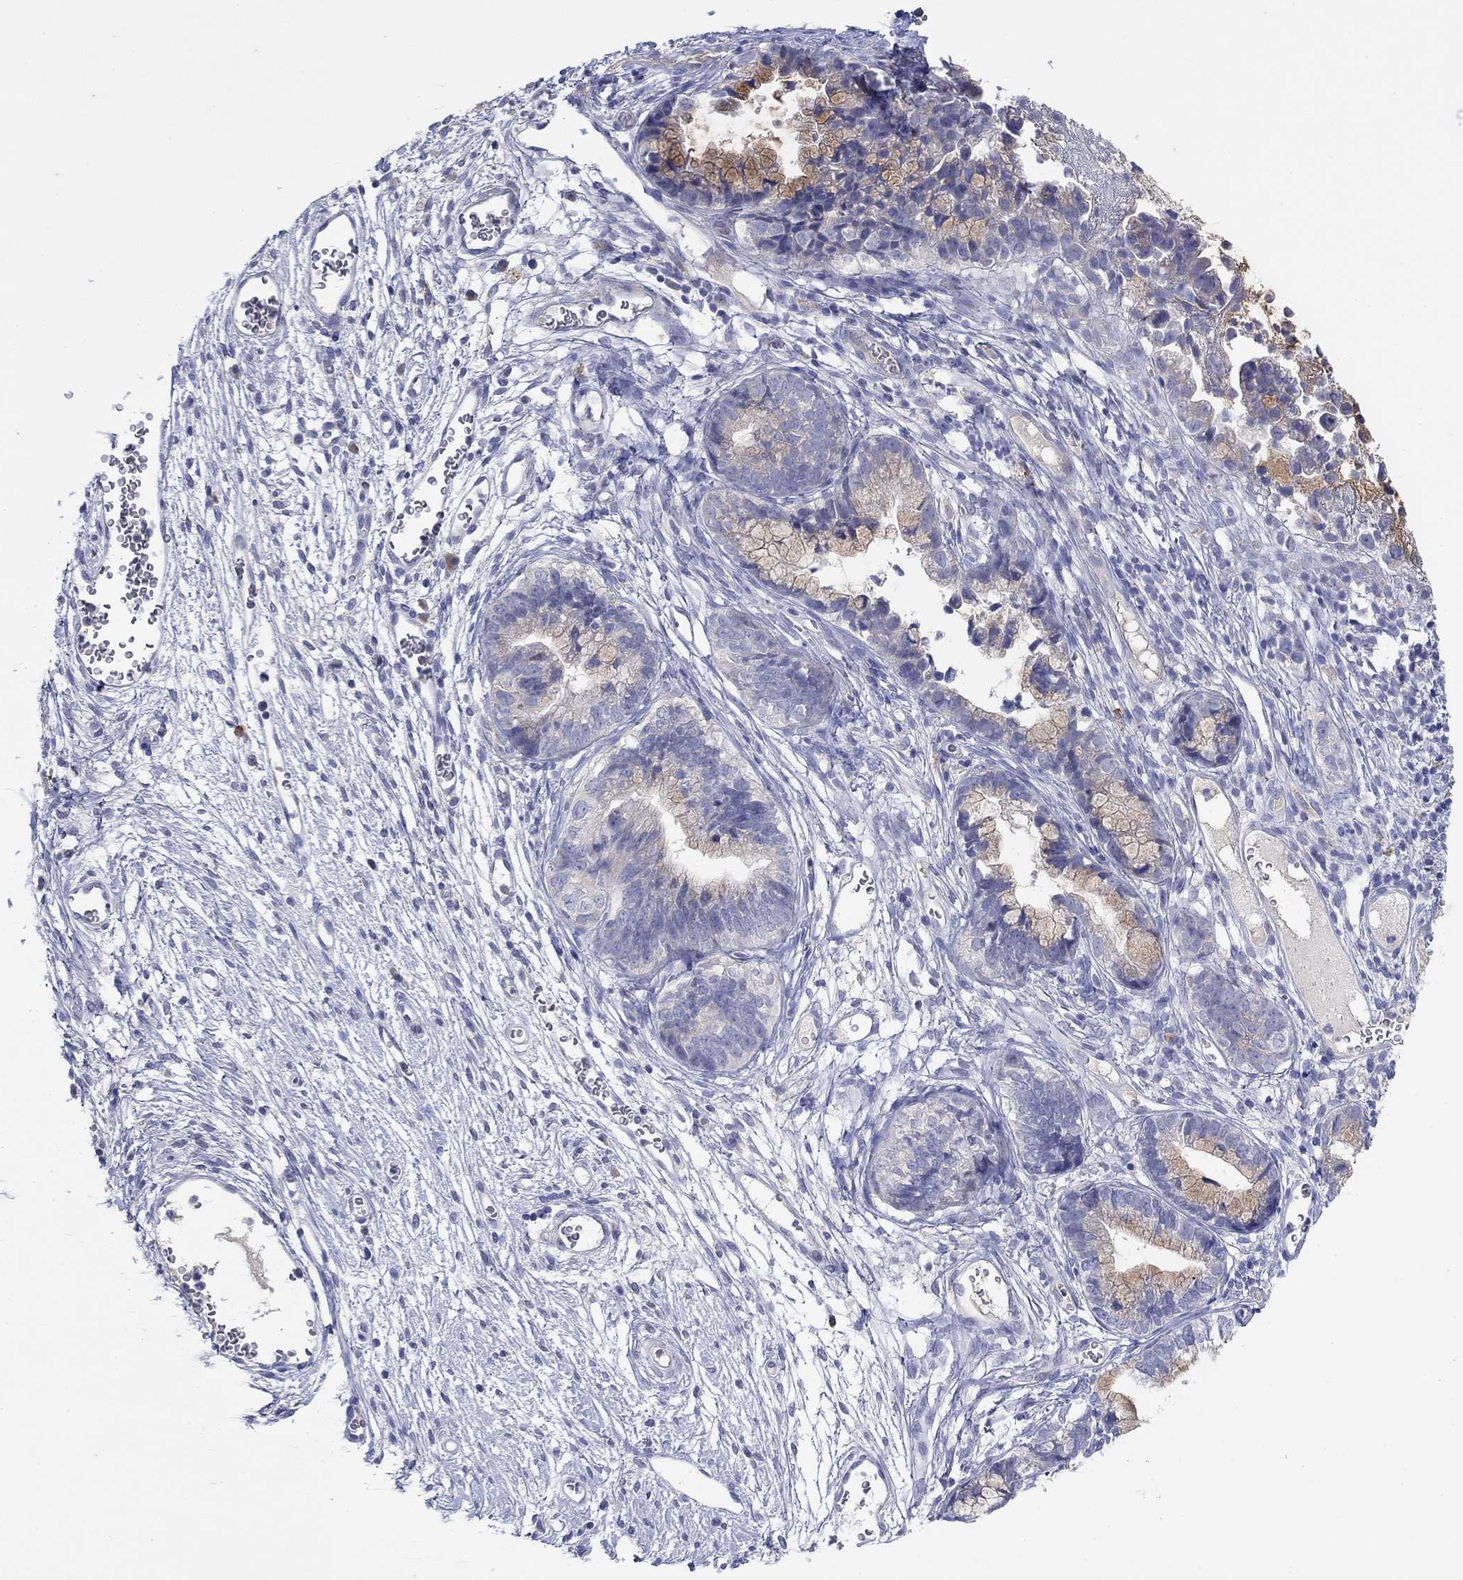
{"staining": {"intensity": "weak", "quantity": "25%-75%", "location": "cytoplasmic/membranous"}, "tissue": "cervical cancer", "cell_type": "Tumor cells", "image_type": "cancer", "snomed": [{"axis": "morphology", "description": "Adenocarcinoma, NOS"}, {"axis": "topography", "description": "Cervix"}], "caption": "Brown immunohistochemical staining in human adenocarcinoma (cervical) shows weak cytoplasmic/membranous staining in about 25%-75% of tumor cells.", "gene": "PLCL2", "patient": {"sex": "female", "age": 44}}